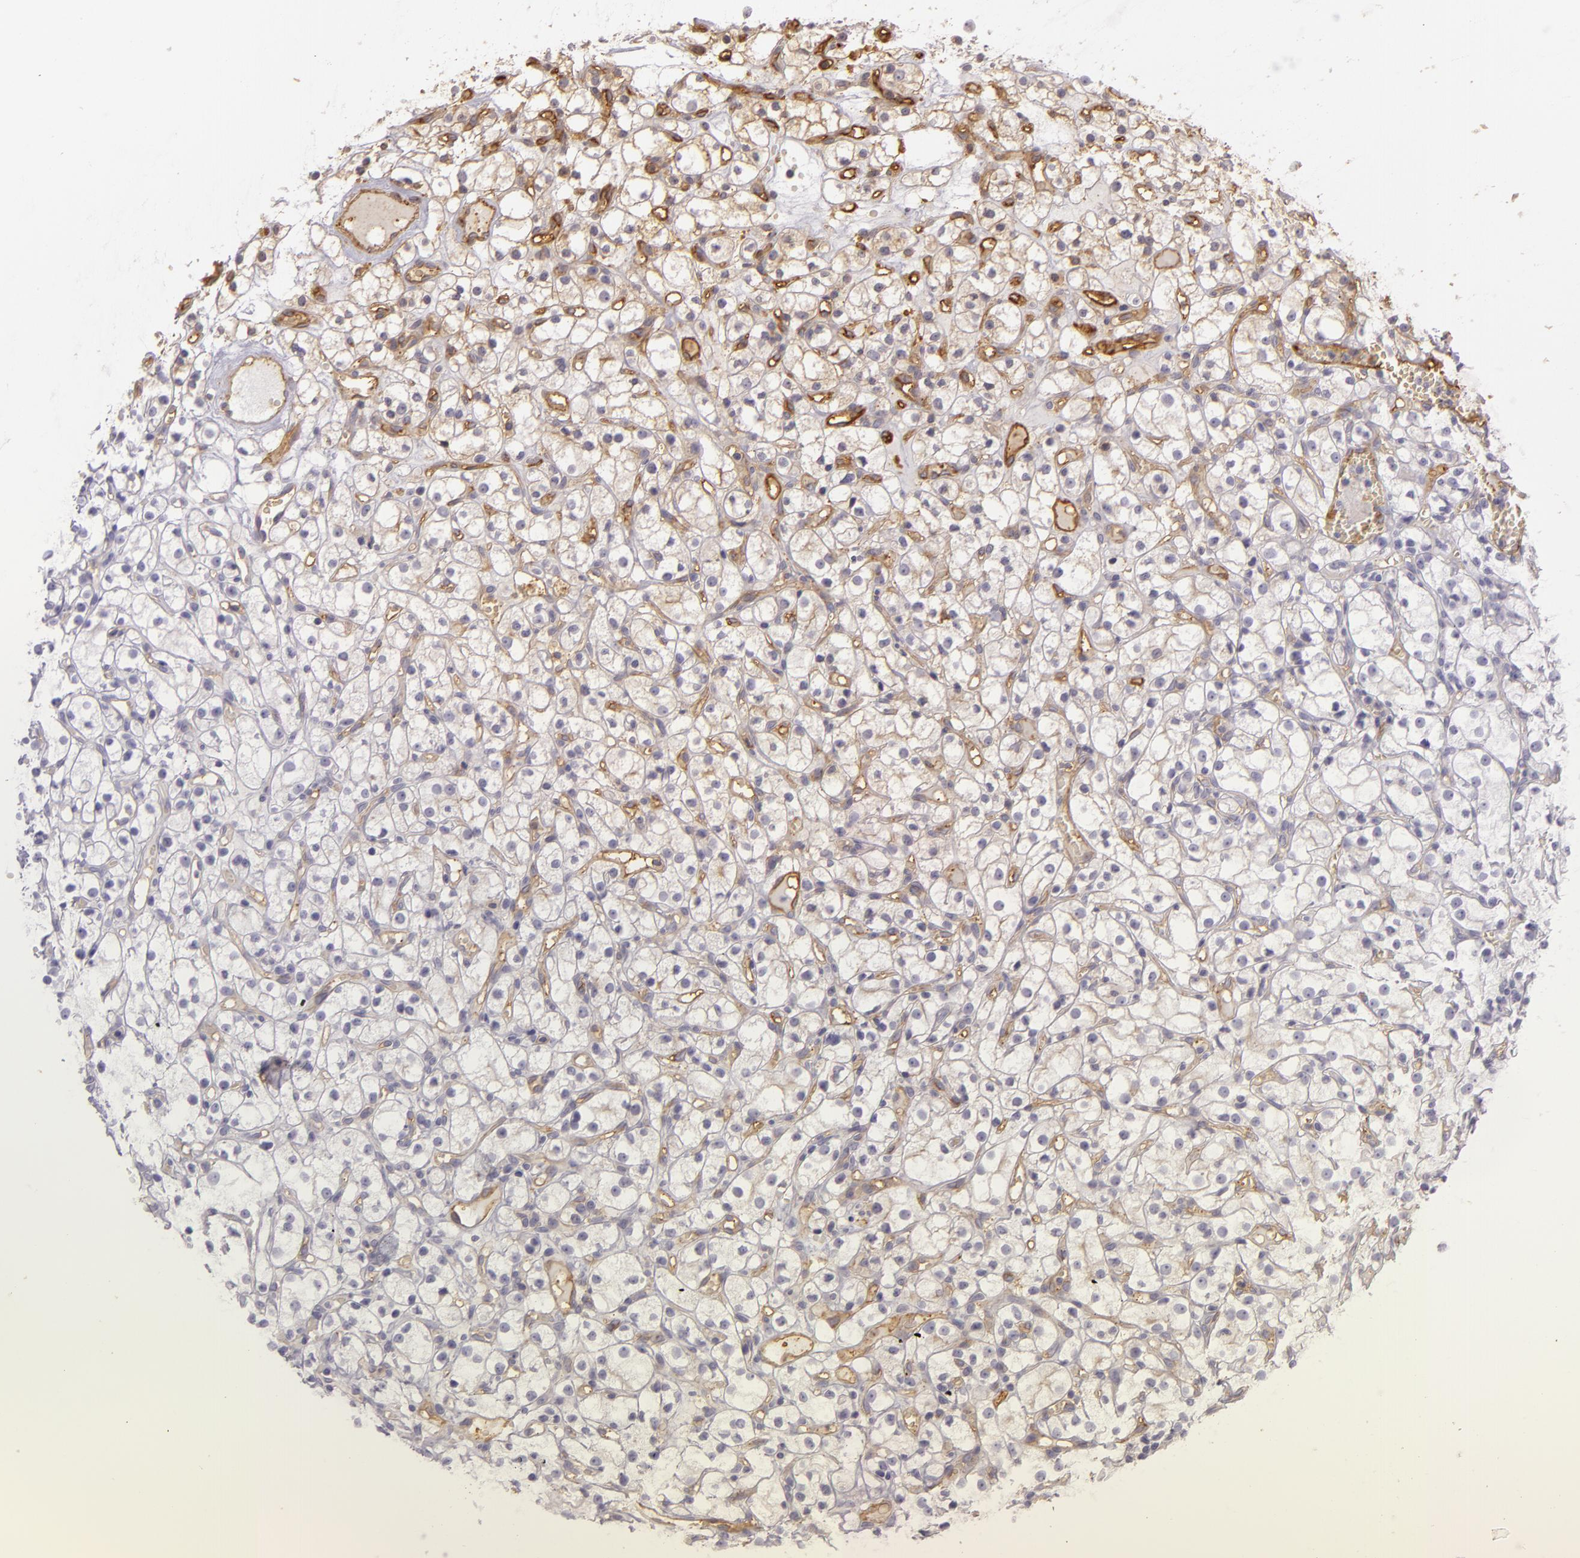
{"staining": {"intensity": "negative", "quantity": "none", "location": "none"}, "tissue": "renal cancer", "cell_type": "Tumor cells", "image_type": "cancer", "snomed": [{"axis": "morphology", "description": "Adenocarcinoma, NOS"}, {"axis": "topography", "description": "Kidney"}], "caption": "Adenocarcinoma (renal) was stained to show a protein in brown. There is no significant positivity in tumor cells.", "gene": "CD59", "patient": {"sex": "male", "age": 61}}